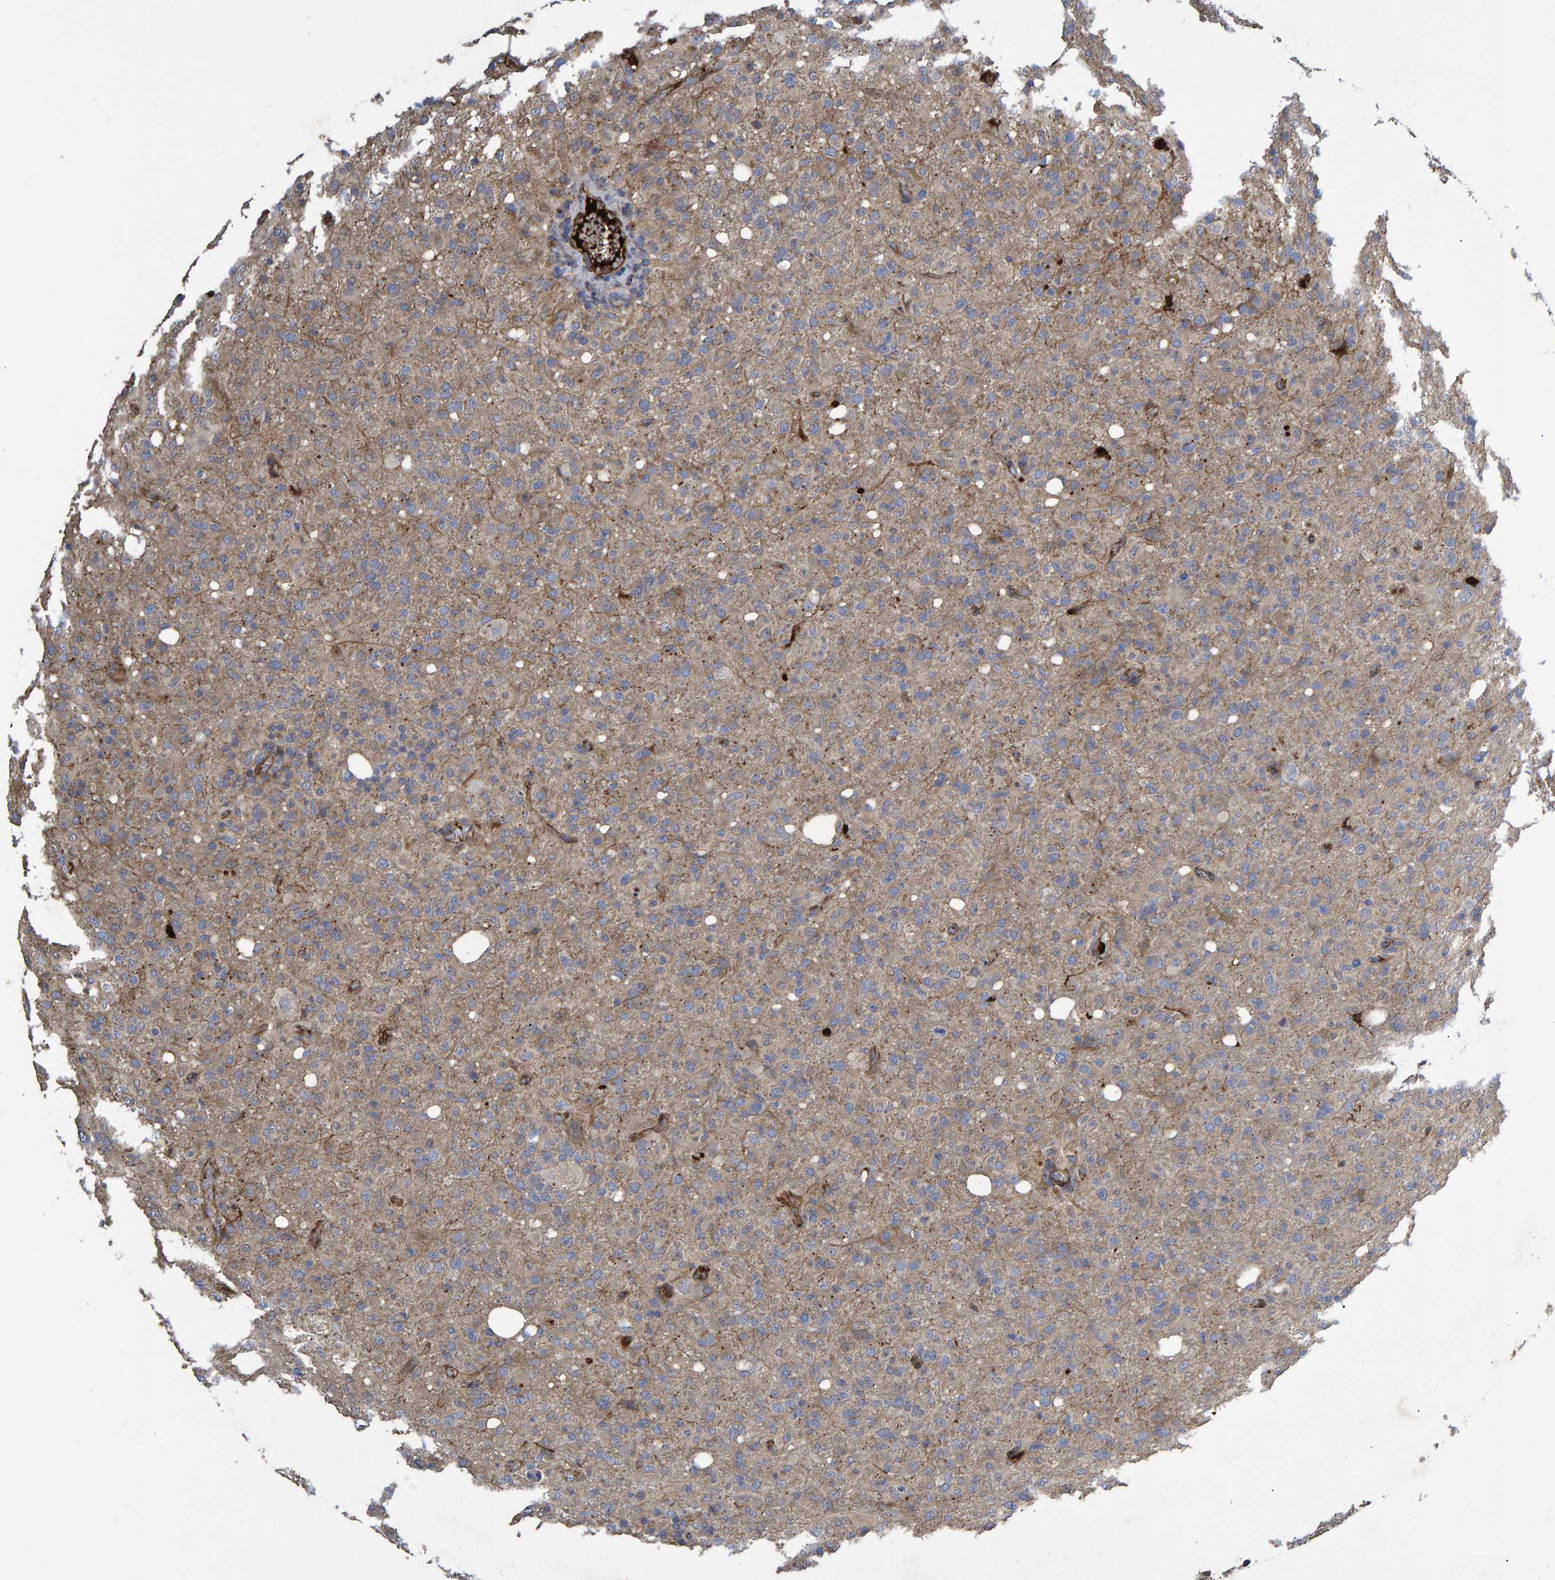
{"staining": {"intensity": "weak", "quantity": "<25%", "location": "cytoplasmic/membranous"}, "tissue": "glioma", "cell_type": "Tumor cells", "image_type": "cancer", "snomed": [{"axis": "morphology", "description": "Glioma, malignant, High grade"}, {"axis": "topography", "description": "Brain"}], "caption": "Human malignant high-grade glioma stained for a protein using immunohistochemistry shows no positivity in tumor cells.", "gene": "SLIT2", "patient": {"sex": "female", "age": 57}}